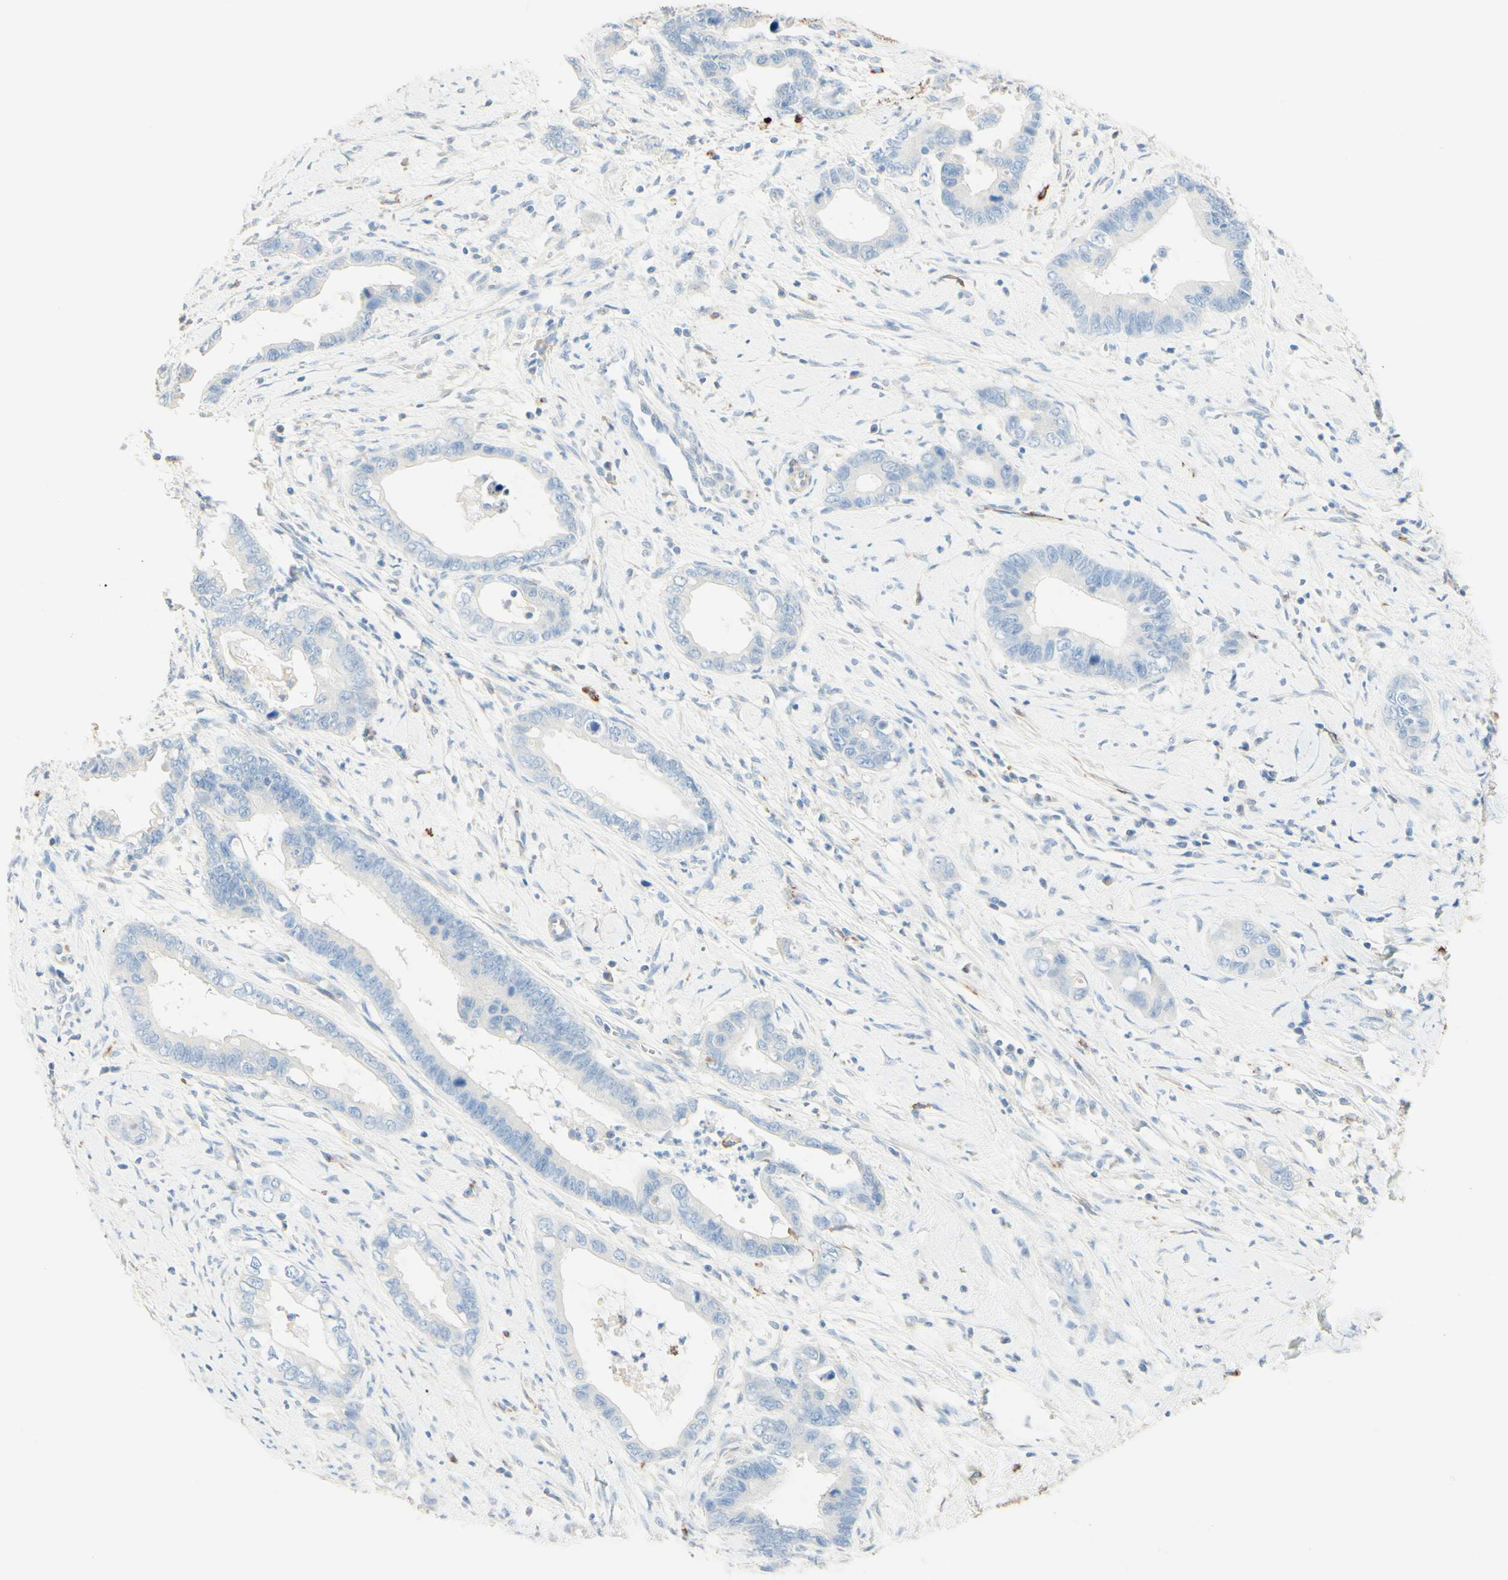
{"staining": {"intensity": "negative", "quantity": "none", "location": "none"}, "tissue": "cervical cancer", "cell_type": "Tumor cells", "image_type": "cancer", "snomed": [{"axis": "morphology", "description": "Adenocarcinoma, NOS"}, {"axis": "topography", "description": "Cervix"}], "caption": "Adenocarcinoma (cervical) was stained to show a protein in brown. There is no significant expression in tumor cells.", "gene": "ALCAM", "patient": {"sex": "female", "age": 44}}